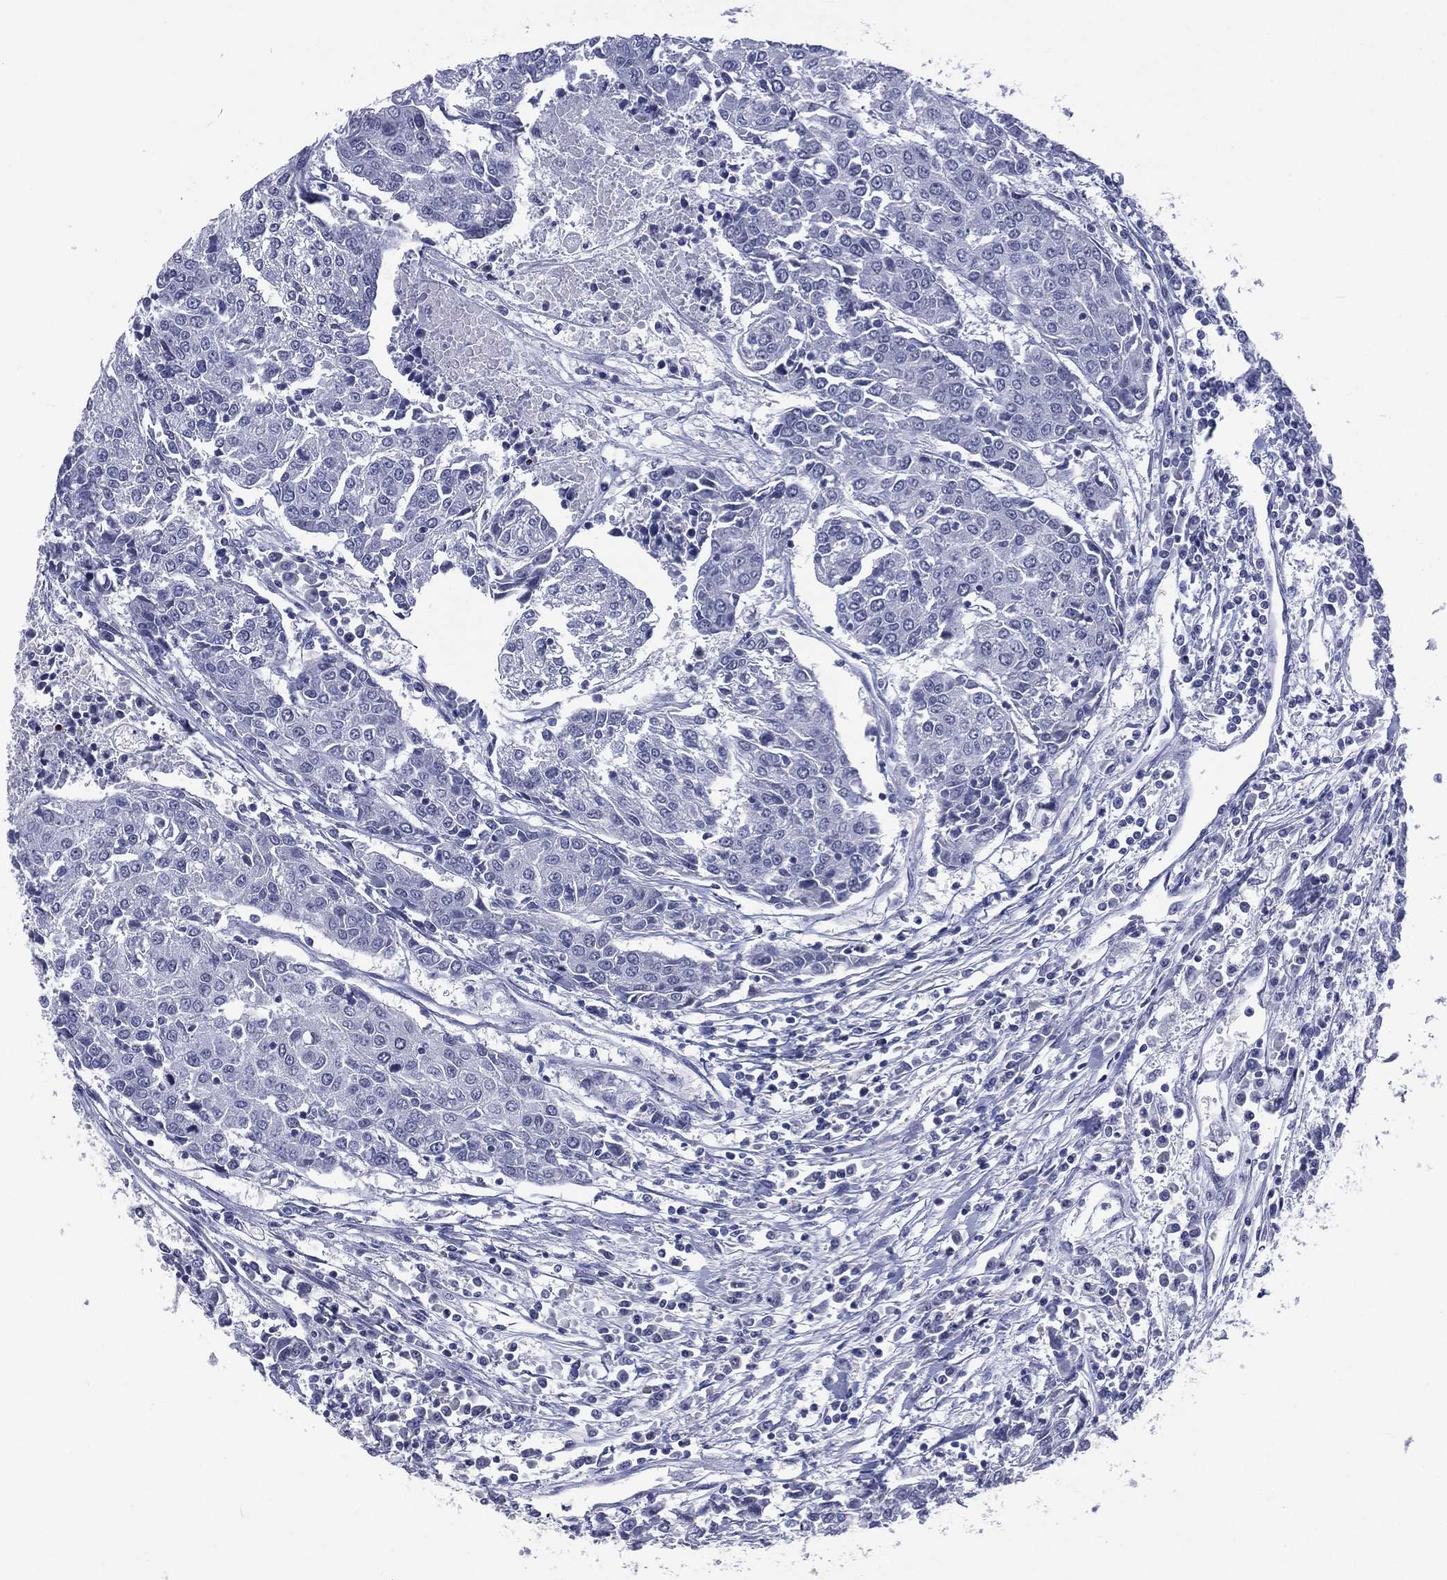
{"staining": {"intensity": "negative", "quantity": "none", "location": "none"}, "tissue": "urothelial cancer", "cell_type": "Tumor cells", "image_type": "cancer", "snomed": [{"axis": "morphology", "description": "Urothelial carcinoma, High grade"}, {"axis": "topography", "description": "Urinary bladder"}], "caption": "DAB immunohistochemical staining of urothelial cancer reveals no significant staining in tumor cells.", "gene": "SSX1", "patient": {"sex": "female", "age": 85}}